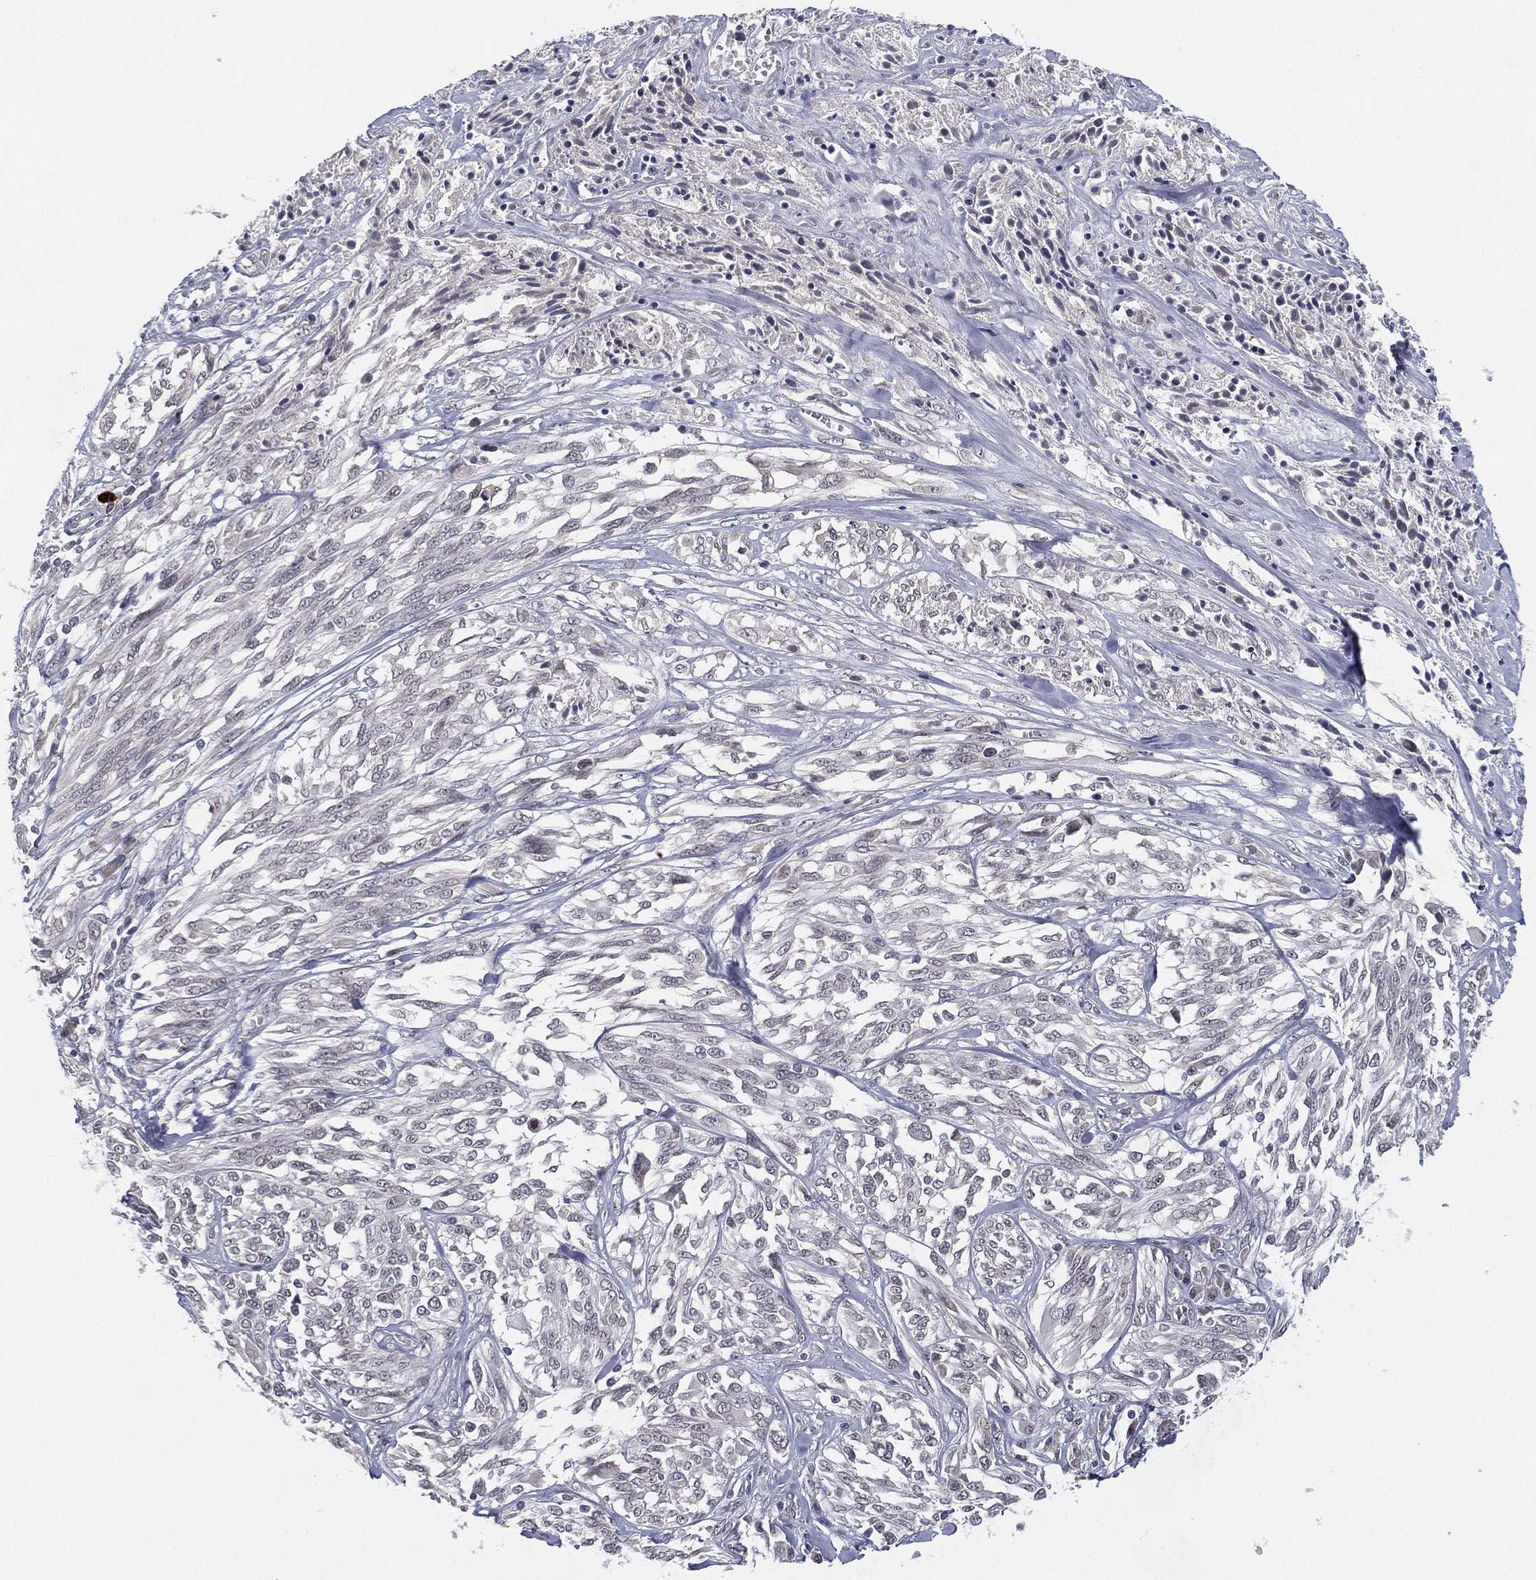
{"staining": {"intensity": "negative", "quantity": "none", "location": "none"}, "tissue": "melanoma", "cell_type": "Tumor cells", "image_type": "cancer", "snomed": [{"axis": "morphology", "description": "Malignant melanoma, NOS"}, {"axis": "topography", "description": "Skin"}], "caption": "There is no significant expression in tumor cells of malignant melanoma.", "gene": "MS4A8", "patient": {"sex": "female", "age": 91}}